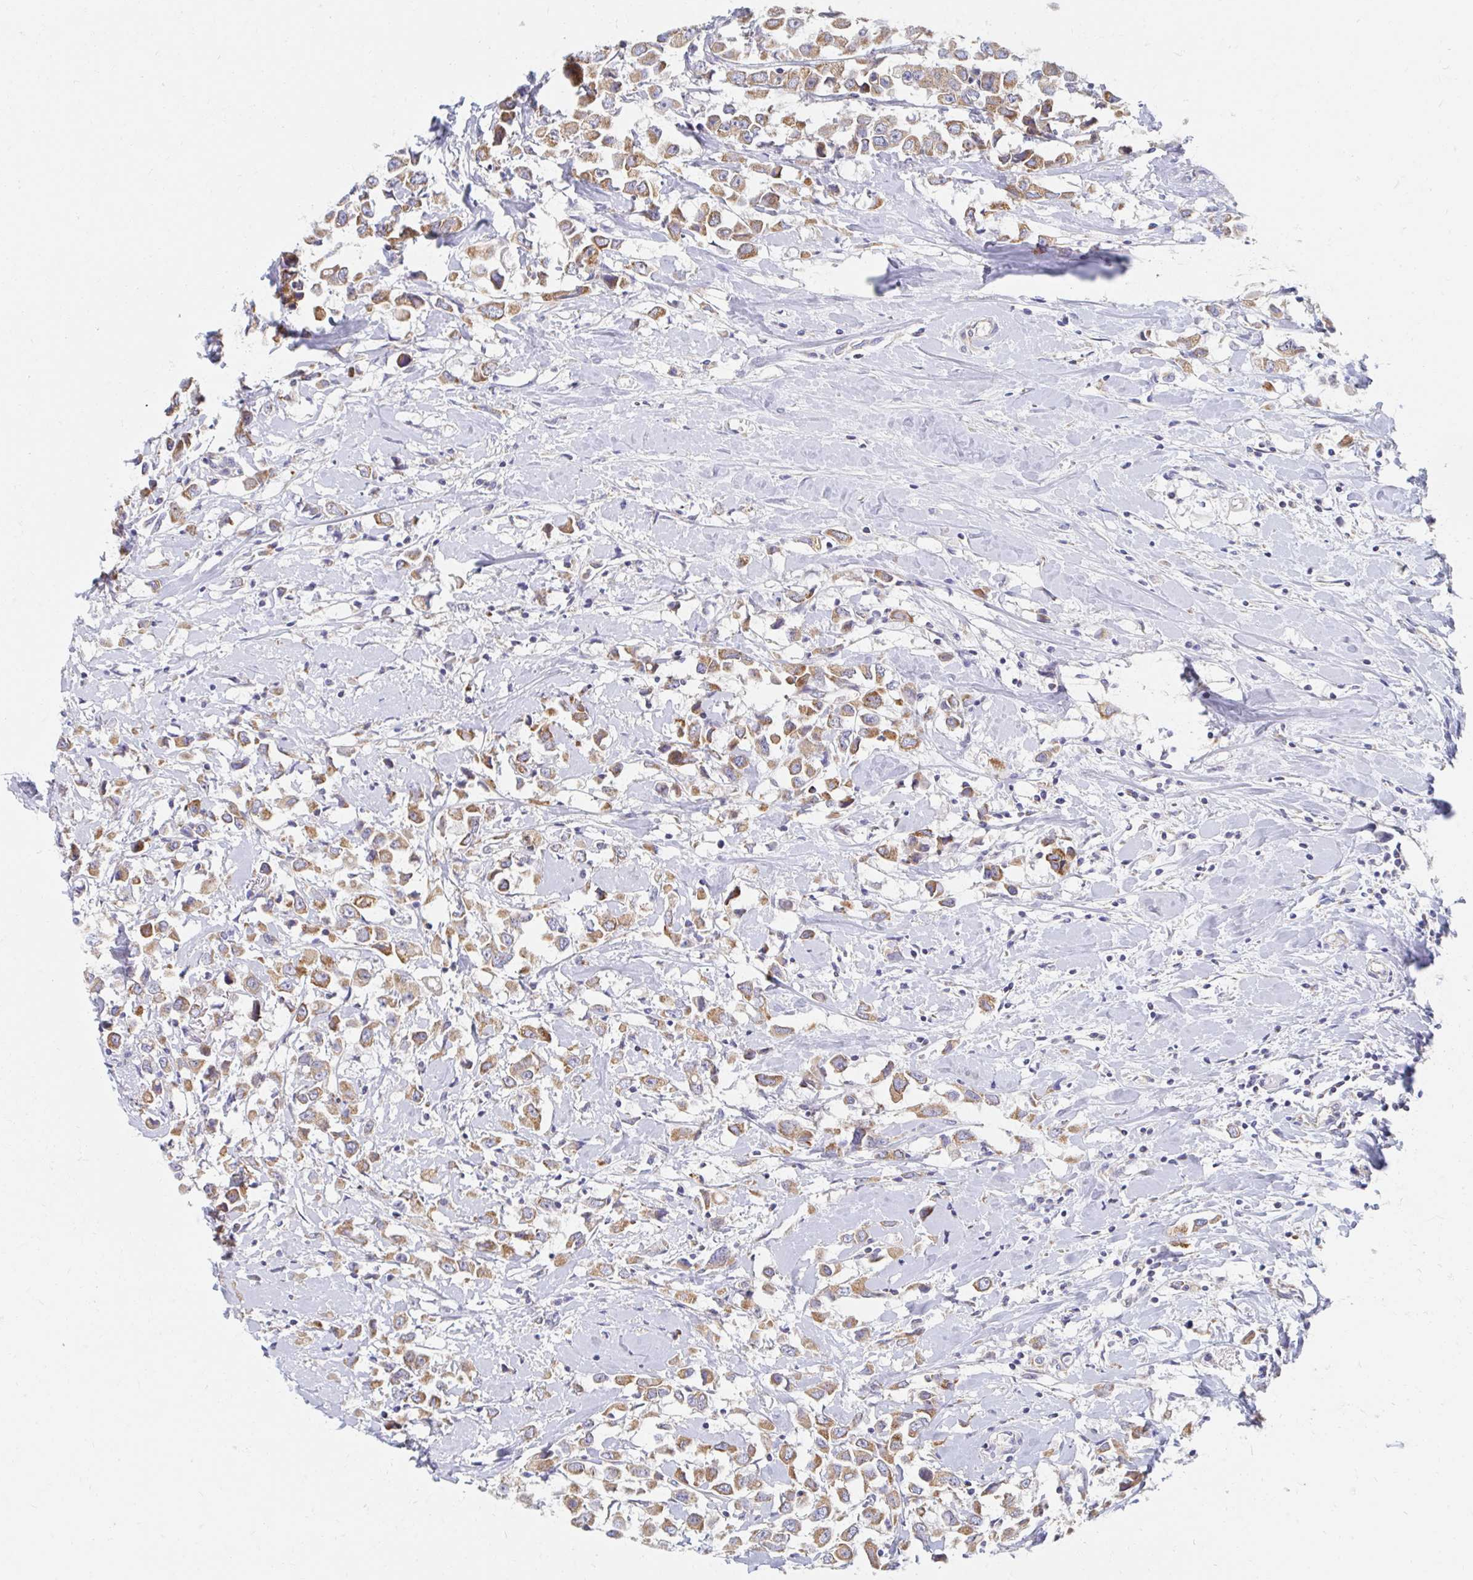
{"staining": {"intensity": "moderate", "quantity": ">75%", "location": "cytoplasmic/membranous"}, "tissue": "breast cancer", "cell_type": "Tumor cells", "image_type": "cancer", "snomed": [{"axis": "morphology", "description": "Duct carcinoma"}, {"axis": "topography", "description": "Breast"}], "caption": "Moderate cytoplasmic/membranous protein expression is present in approximately >75% of tumor cells in breast cancer.", "gene": "MAVS", "patient": {"sex": "female", "age": 61}}